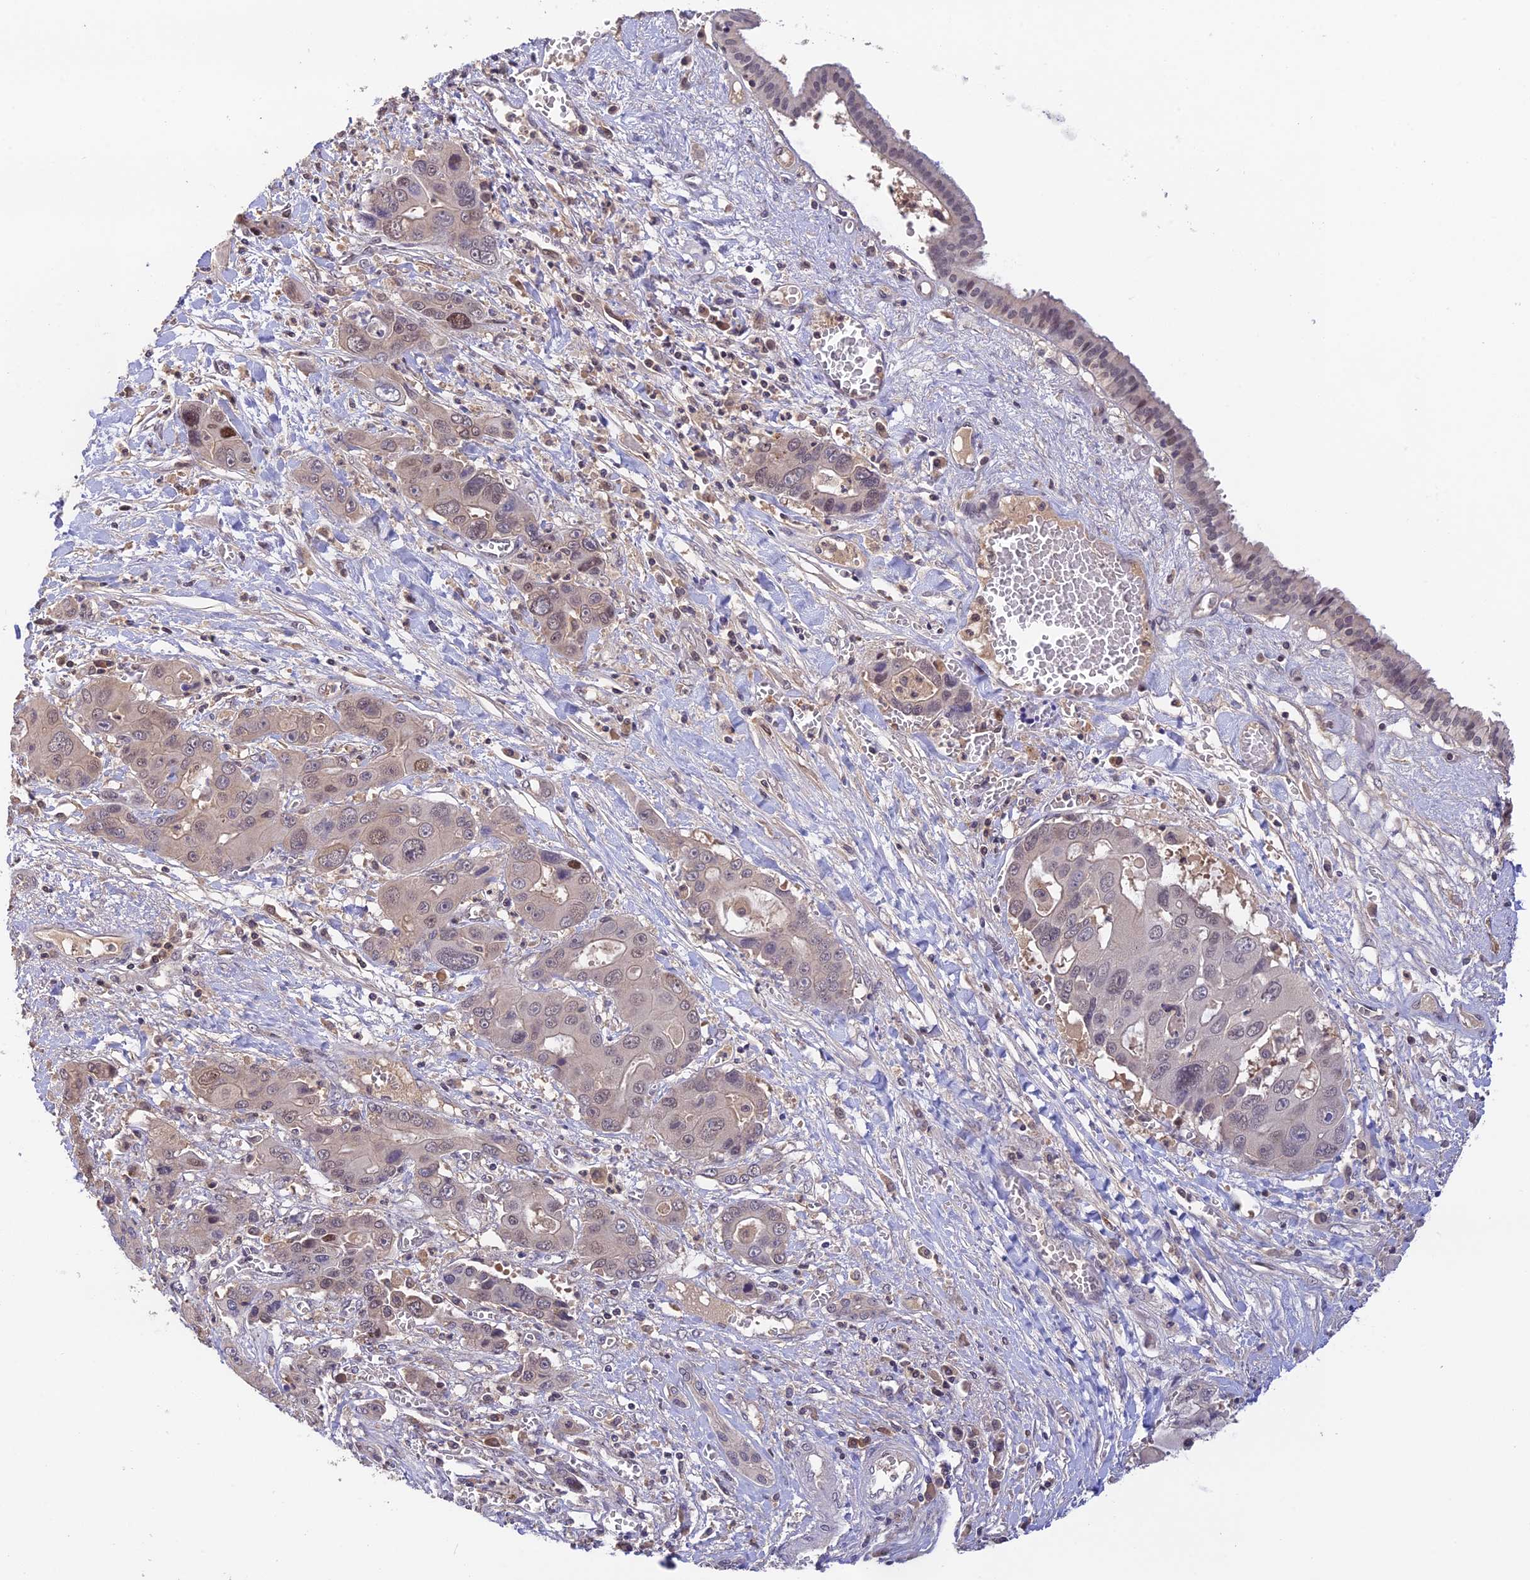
{"staining": {"intensity": "moderate", "quantity": "<25%", "location": "nuclear"}, "tissue": "liver cancer", "cell_type": "Tumor cells", "image_type": "cancer", "snomed": [{"axis": "morphology", "description": "Cholangiocarcinoma"}, {"axis": "topography", "description": "Liver"}], "caption": "Immunohistochemical staining of liver cancer (cholangiocarcinoma) exhibits low levels of moderate nuclear expression in about <25% of tumor cells.", "gene": "ZNF436", "patient": {"sex": "male", "age": 67}}